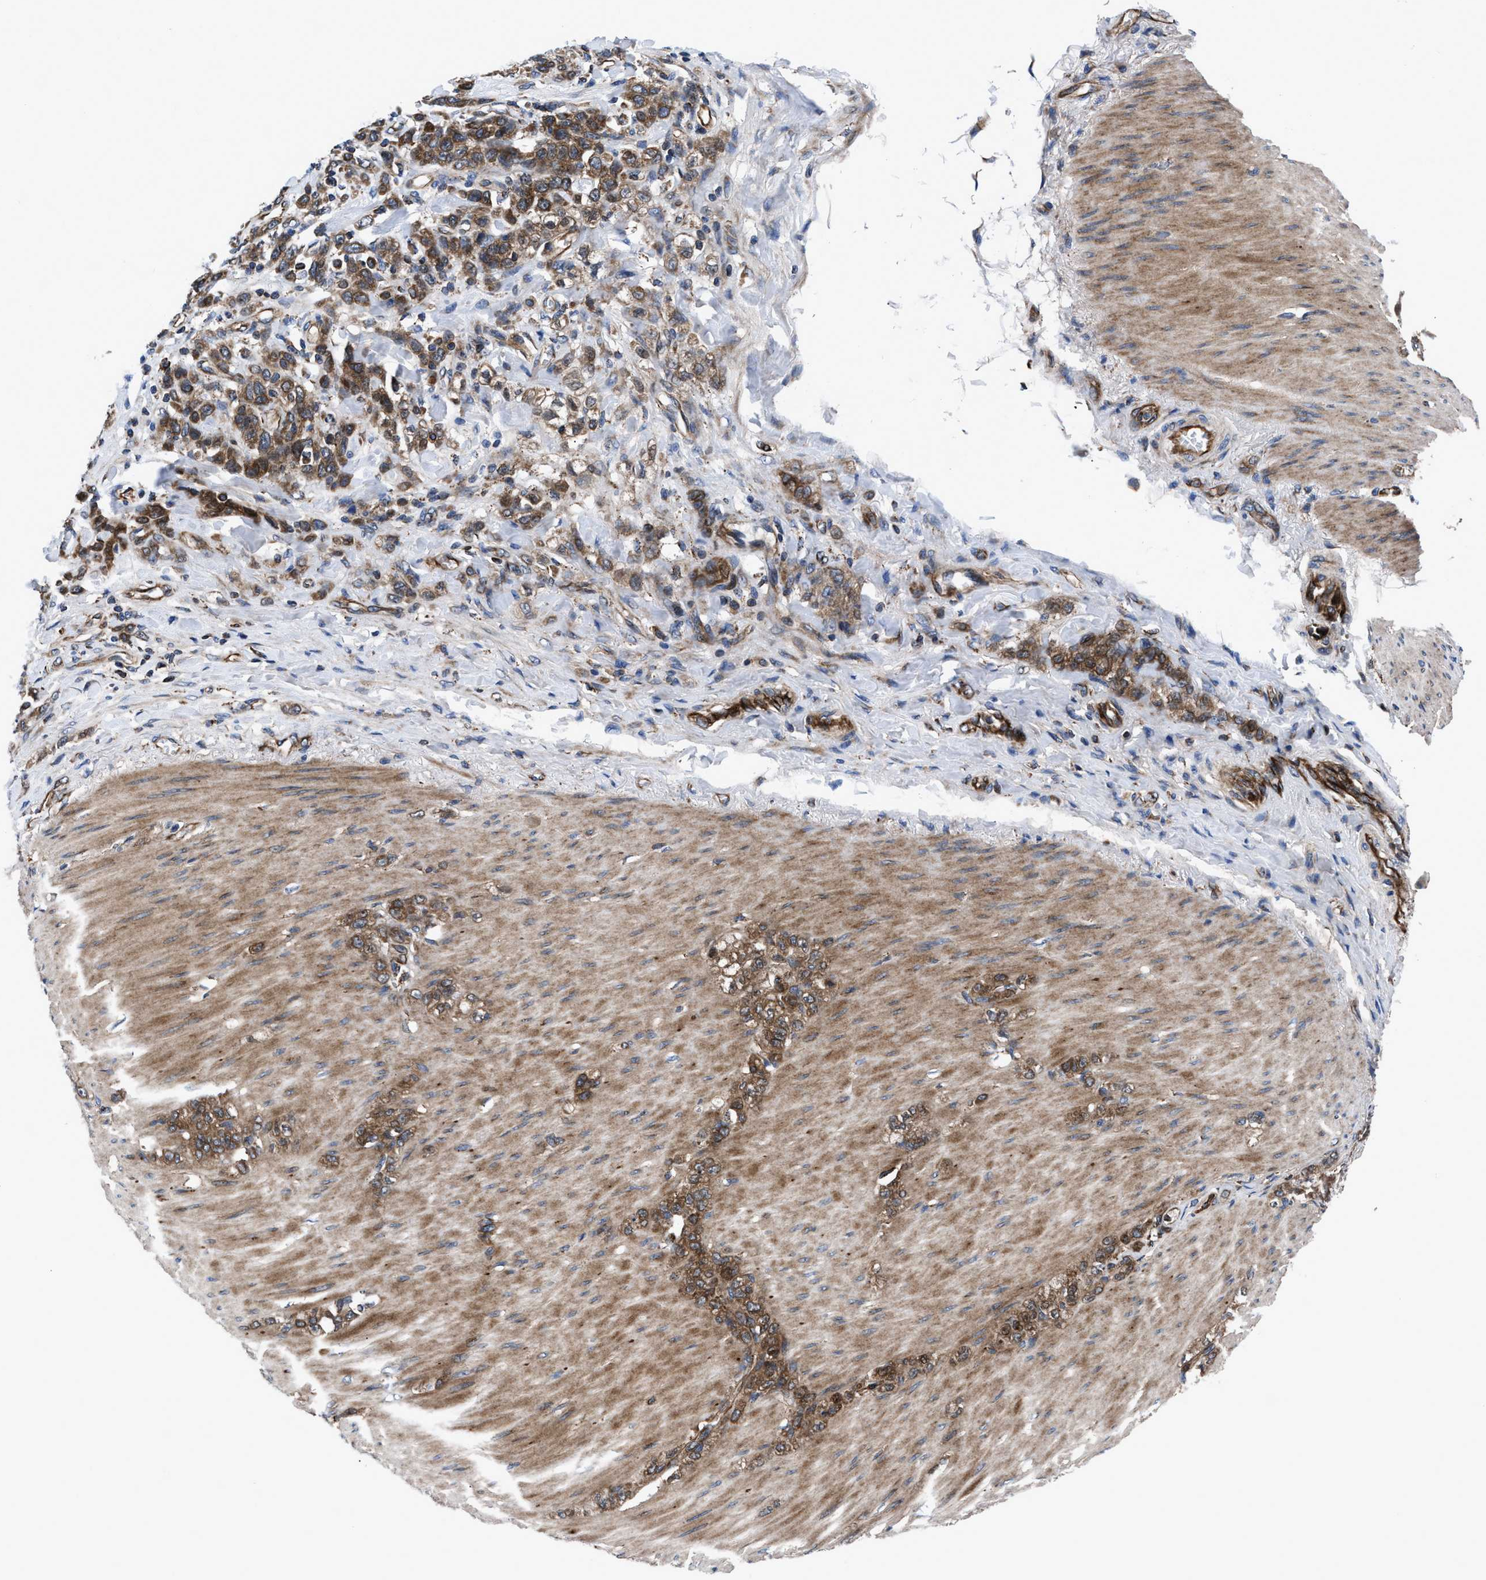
{"staining": {"intensity": "moderate", "quantity": ">75%", "location": "cytoplasmic/membranous"}, "tissue": "stomach cancer", "cell_type": "Tumor cells", "image_type": "cancer", "snomed": [{"axis": "morphology", "description": "Normal tissue, NOS"}, {"axis": "morphology", "description": "Adenocarcinoma, NOS"}, {"axis": "topography", "description": "Stomach"}], "caption": "Protein staining of stomach adenocarcinoma tissue exhibits moderate cytoplasmic/membranous expression in approximately >75% of tumor cells. The protein is stained brown, and the nuclei are stained in blue (DAB (3,3'-diaminobenzidine) IHC with brightfield microscopy, high magnification).", "gene": "PRR15L", "patient": {"sex": "male", "age": 82}}